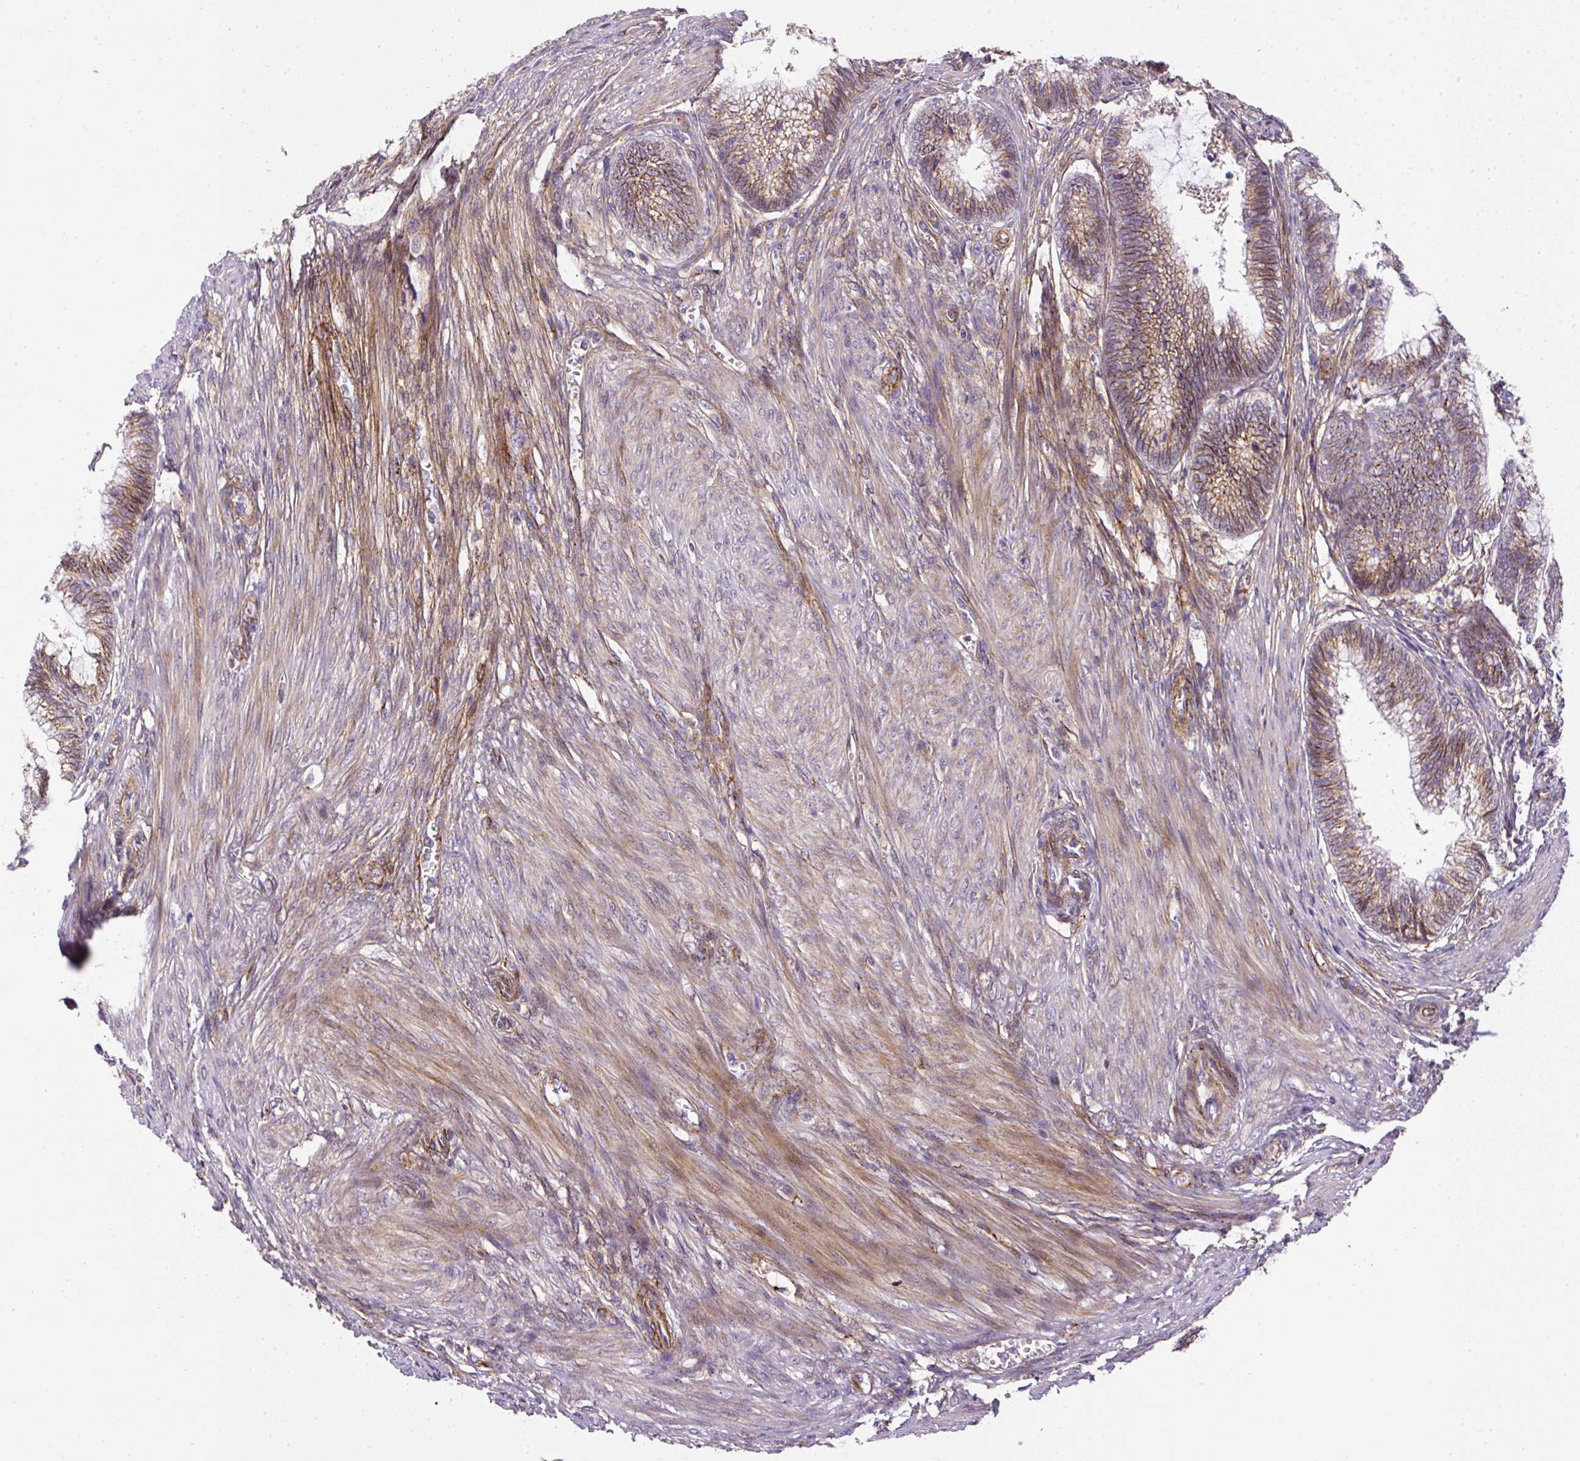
{"staining": {"intensity": "moderate", "quantity": ">75%", "location": "cytoplasmic/membranous"}, "tissue": "cervical cancer", "cell_type": "Tumor cells", "image_type": "cancer", "snomed": [{"axis": "morphology", "description": "Adenocarcinoma, NOS"}, {"axis": "topography", "description": "Cervix"}], "caption": "Cervical adenocarcinoma stained with IHC displays moderate cytoplasmic/membranous staining in approximately >75% of tumor cells.", "gene": "RNF170", "patient": {"sex": "female", "age": 44}}